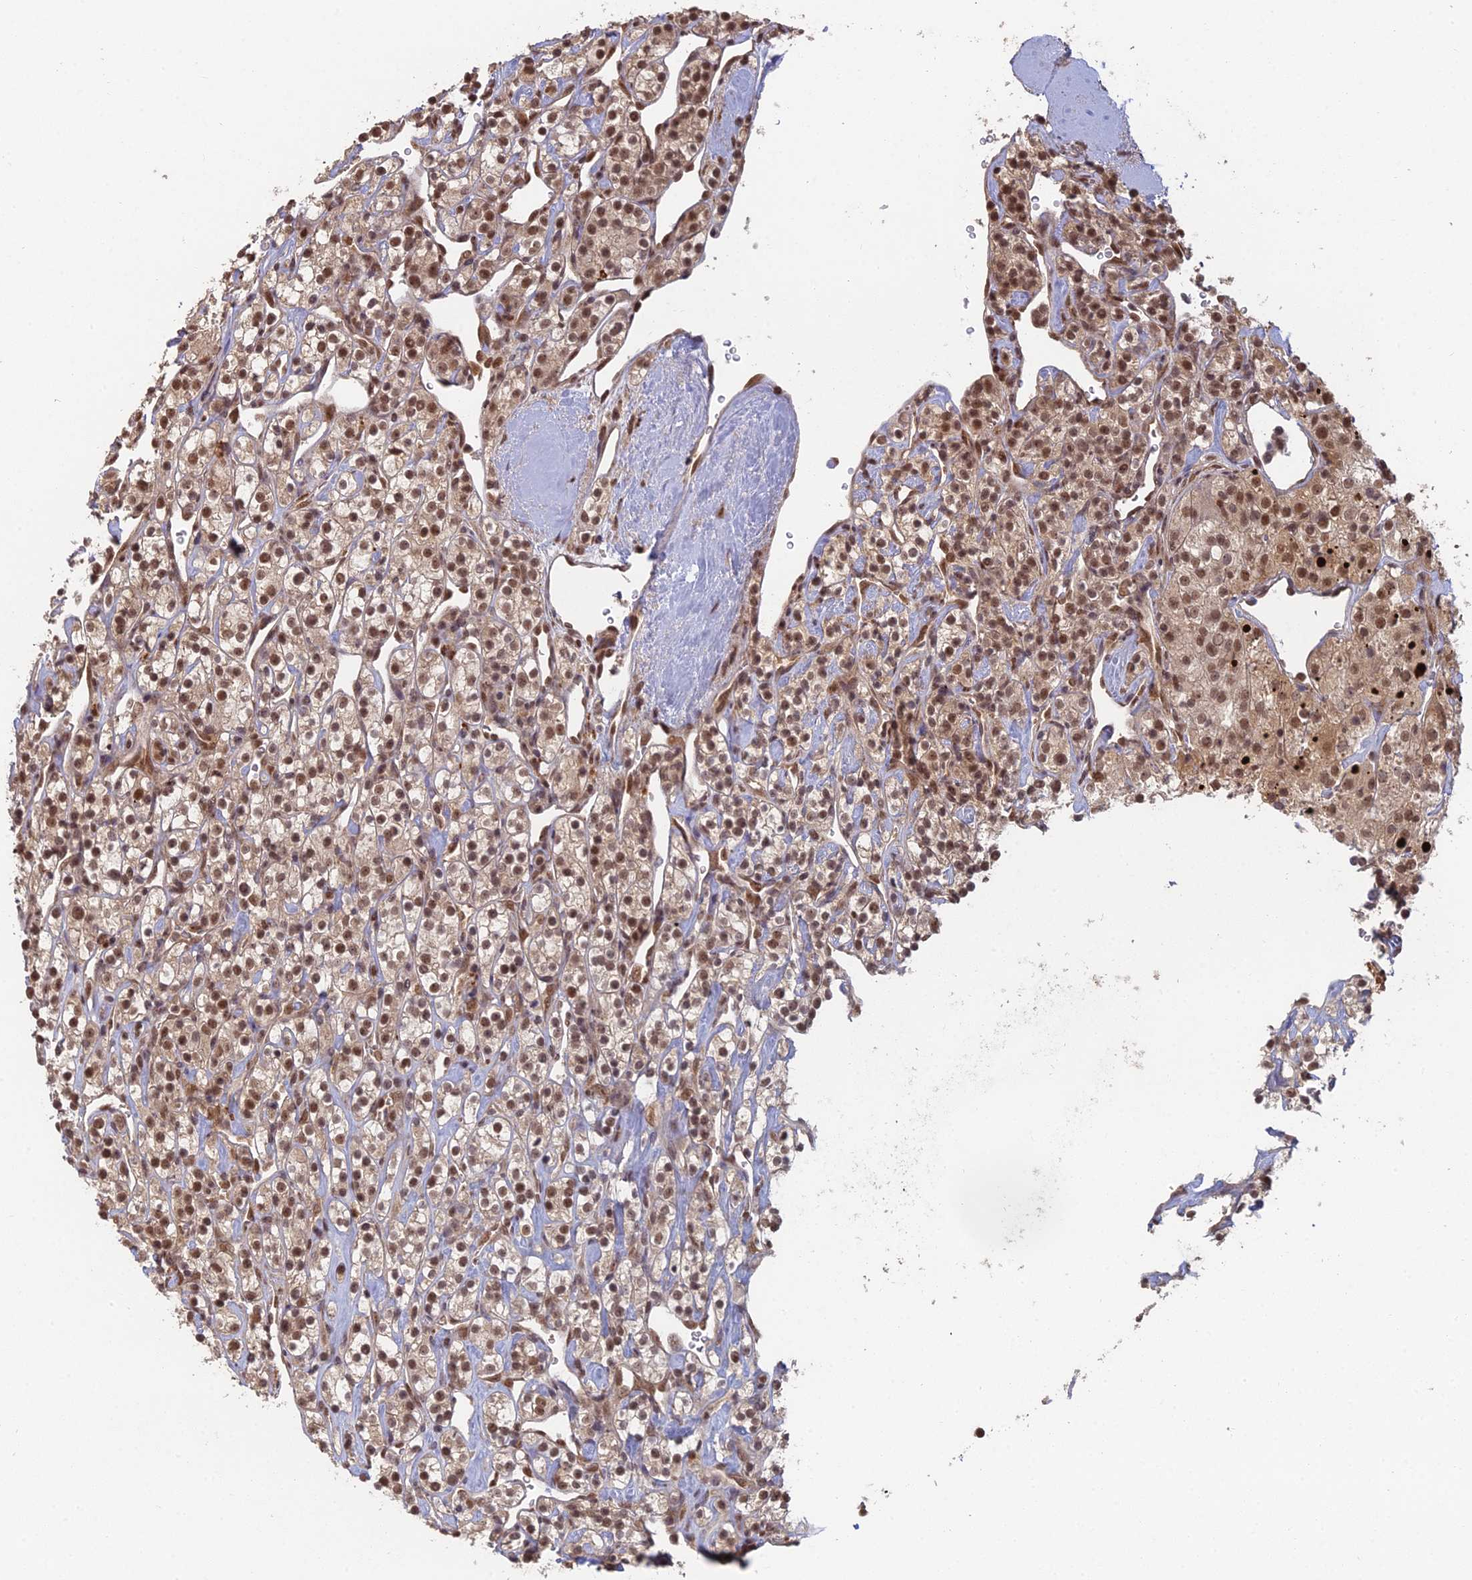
{"staining": {"intensity": "moderate", "quantity": ">75%", "location": "nuclear"}, "tissue": "renal cancer", "cell_type": "Tumor cells", "image_type": "cancer", "snomed": [{"axis": "morphology", "description": "Adenocarcinoma, NOS"}, {"axis": "topography", "description": "Kidney"}], "caption": "Renal cancer stained for a protein (brown) shows moderate nuclear positive positivity in approximately >75% of tumor cells.", "gene": "RANBP3", "patient": {"sex": "male", "age": 77}}